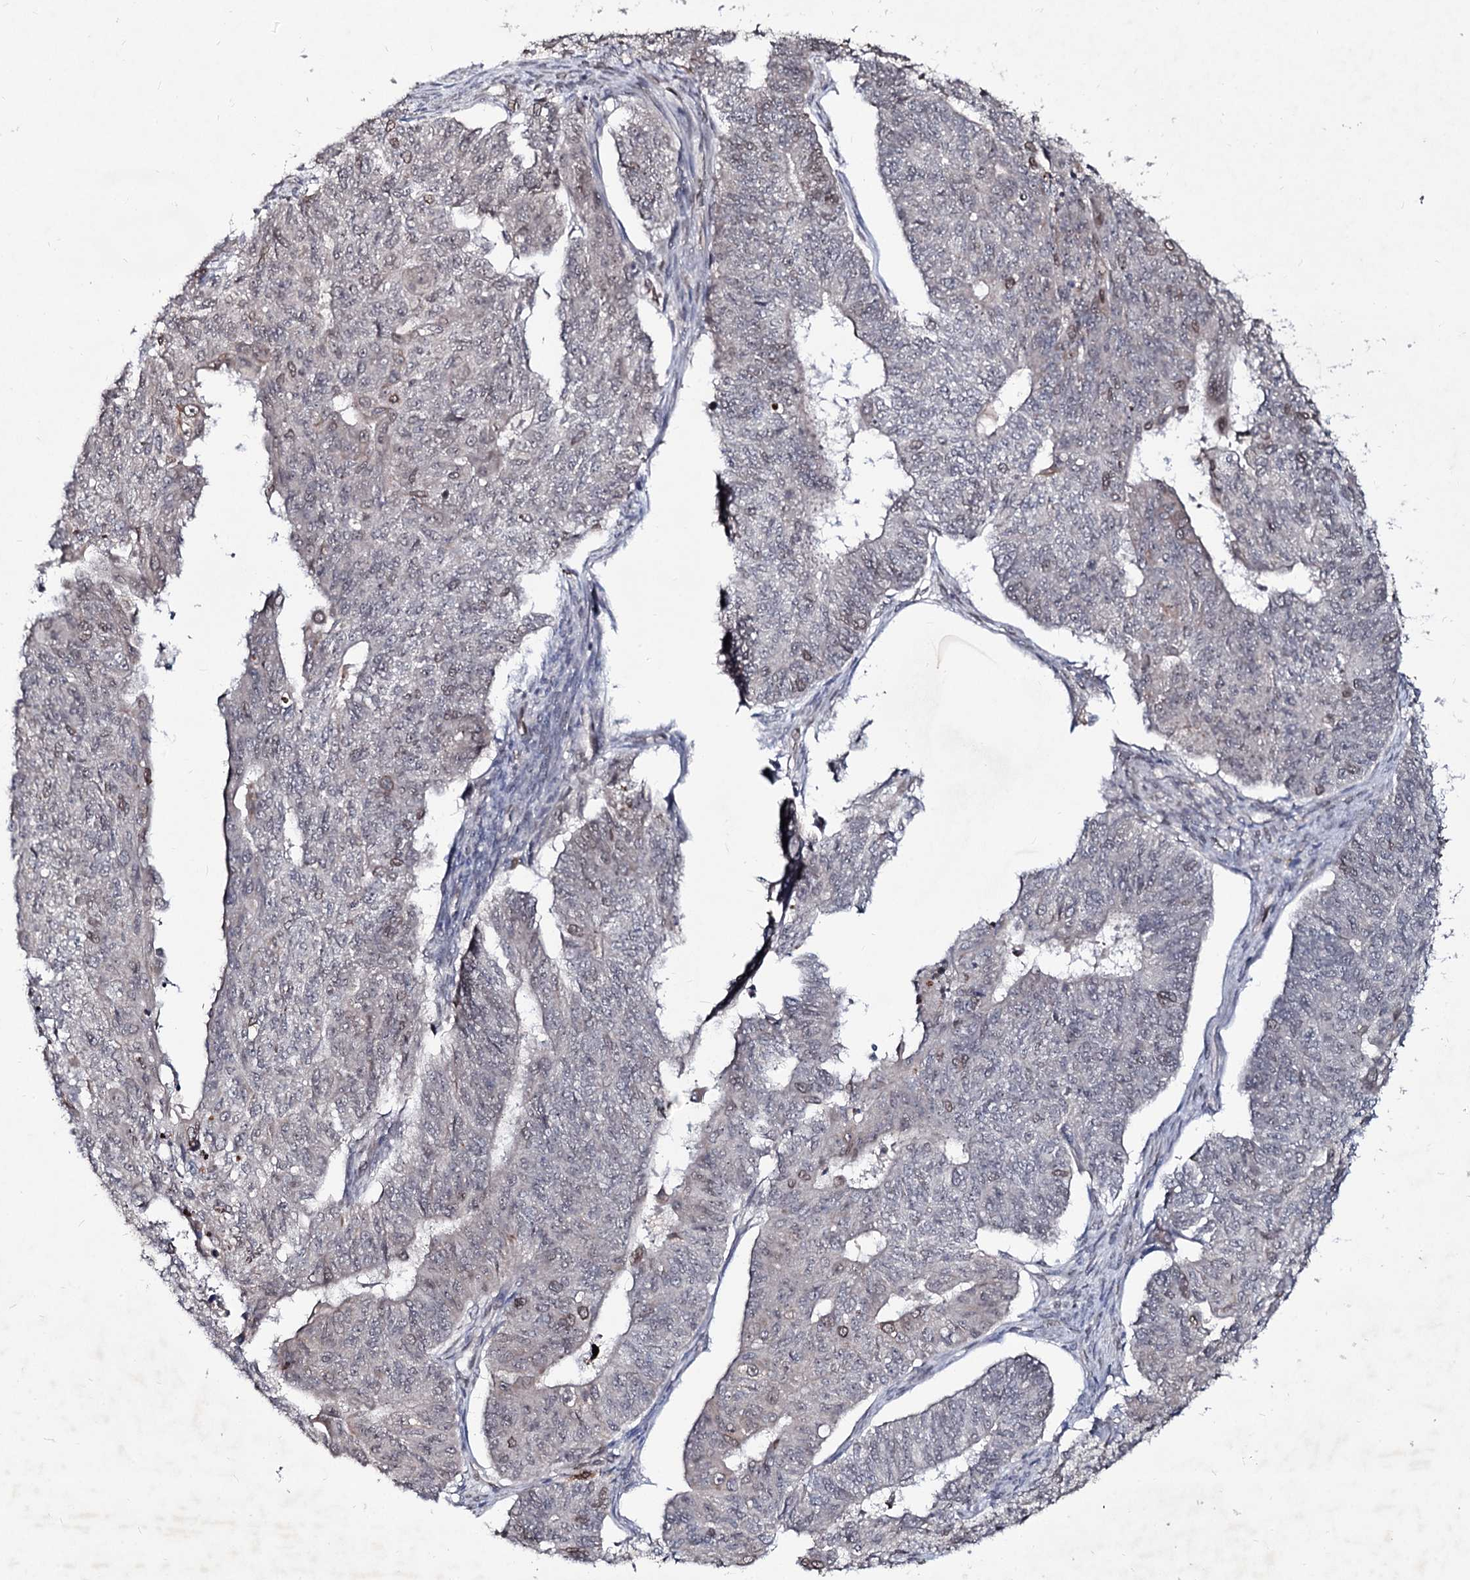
{"staining": {"intensity": "moderate", "quantity": "<25%", "location": "cytoplasmic/membranous,nuclear"}, "tissue": "endometrial cancer", "cell_type": "Tumor cells", "image_type": "cancer", "snomed": [{"axis": "morphology", "description": "Adenocarcinoma, NOS"}, {"axis": "topography", "description": "Endometrium"}], "caption": "Adenocarcinoma (endometrial) was stained to show a protein in brown. There is low levels of moderate cytoplasmic/membranous and nuclear expression in about <25% of tumor cells.", "gene": "RNF6", "patient": {"sex": "female", "age": 32}}